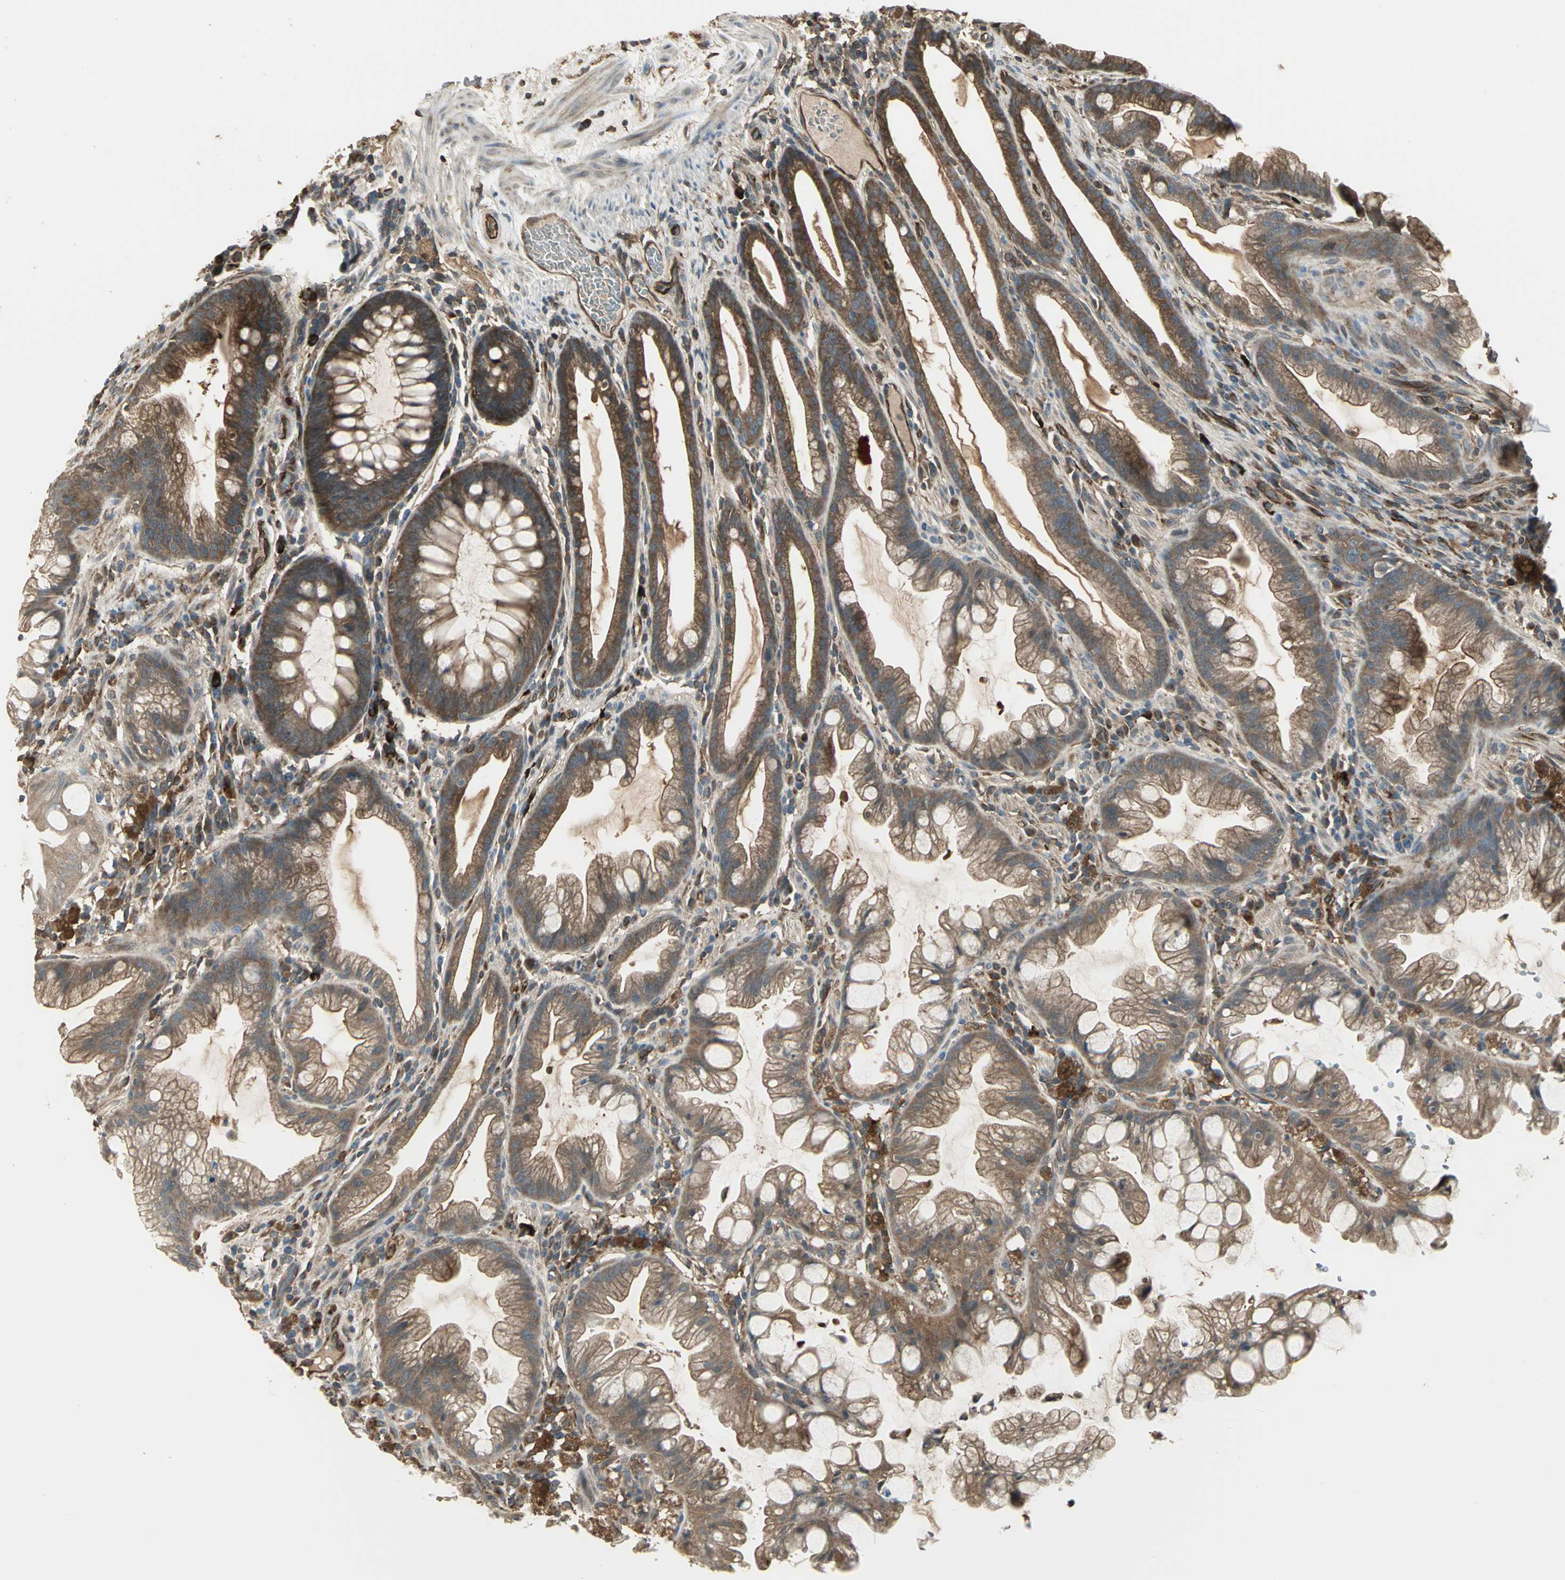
{"staining": {"intensity": "strong", "quantity": ">75%", "location": "cytoplasmic/membranous"}, "tissue": "colon", "cell_type": "Endothelial cells", "image_type": "normal", "snomed": [{"axis": "morphology", "description": "Normal tissue, NOS"}, {"axis": "topography", "description": "Smooth muscle"}, {"axis": "topography", "description": "Colon"}], "caption": "Brown immunohistochemical staining in unremarkable colon reveals strong cytoplasmic/membranous positivity in approximately >75% of endothelial cells.", "gene": "PRXL2B", "patient": {"sex": "male", "age": 67}}